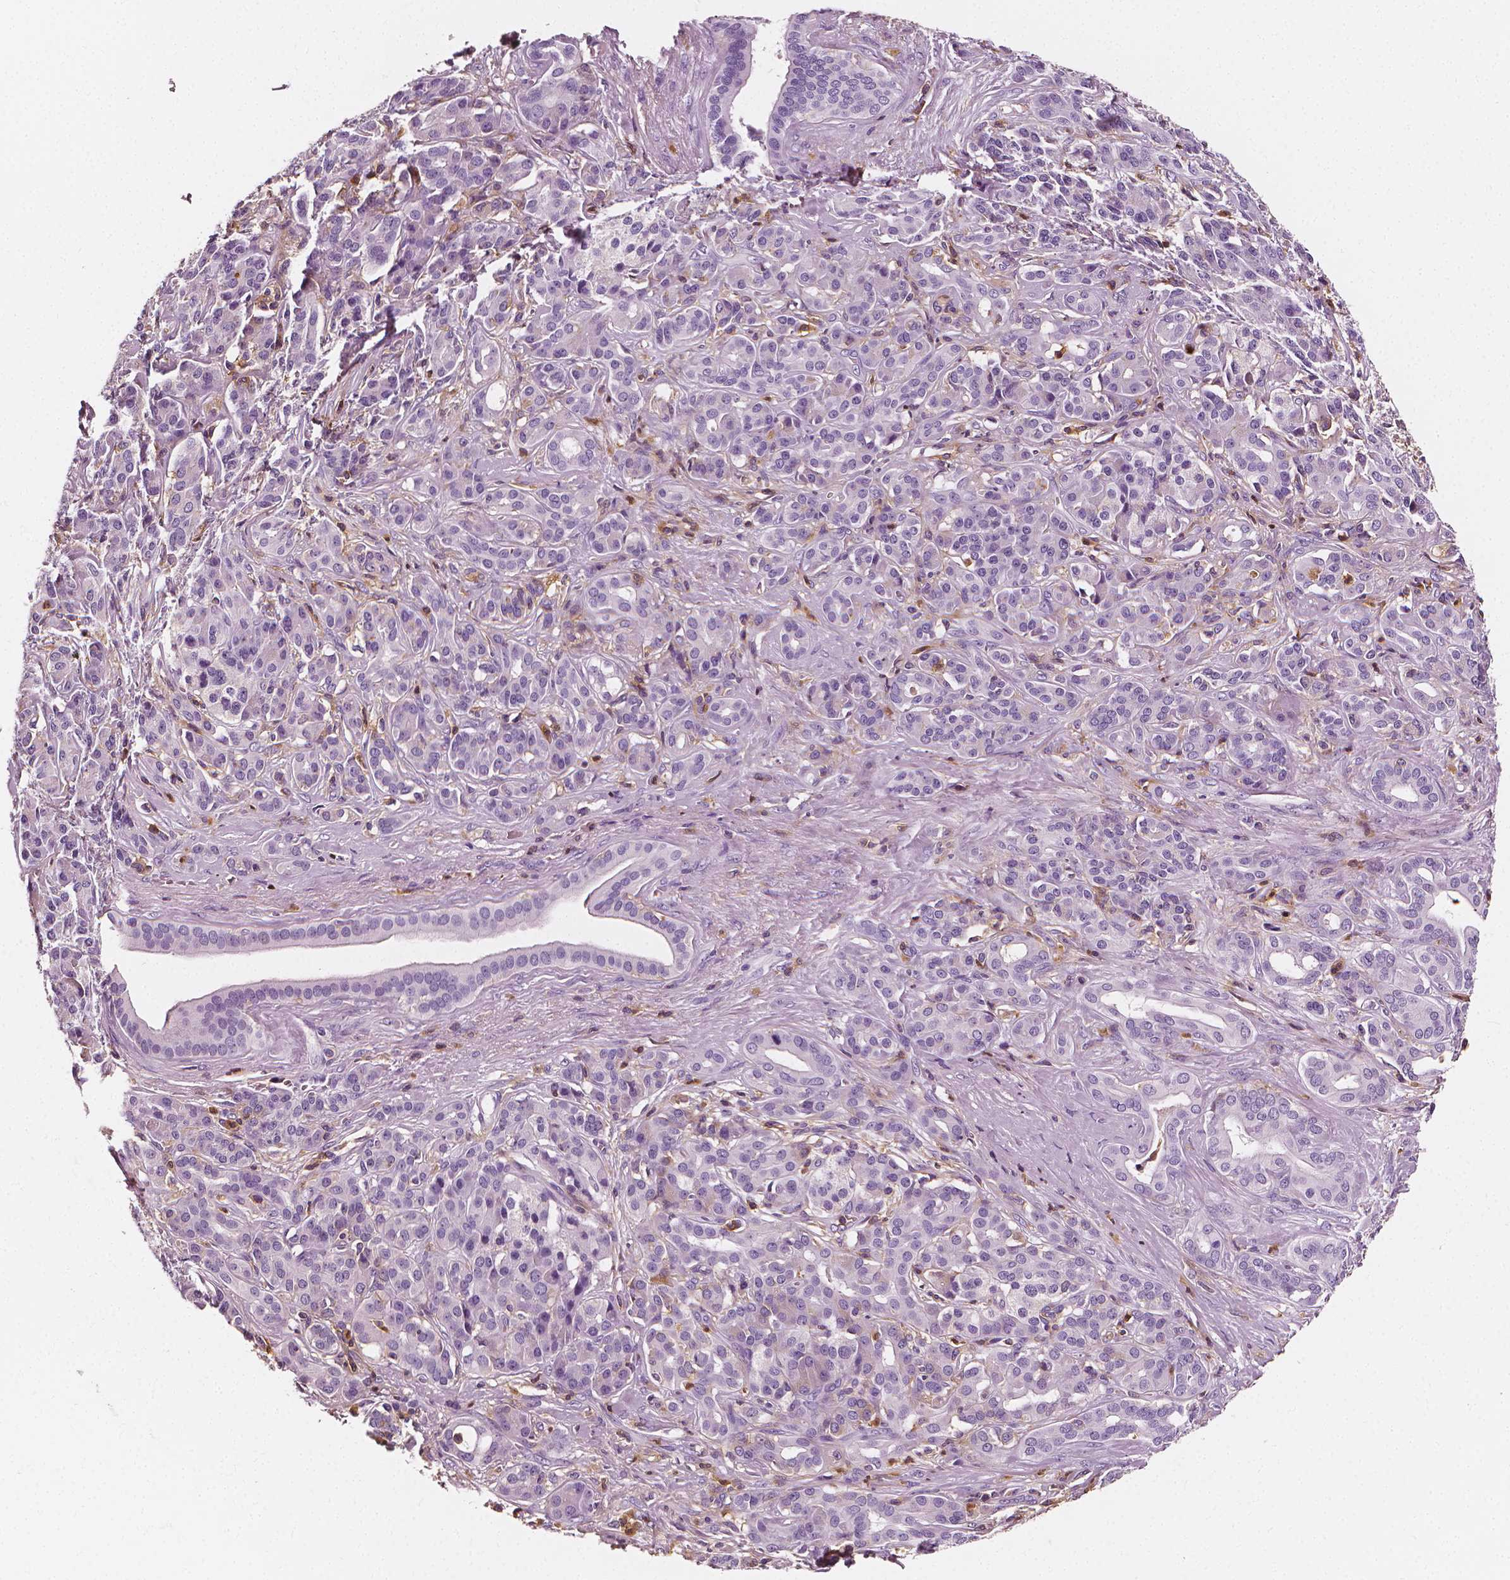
{"staining": {"intensity": "negative", "quantity": "none", "location": "none"}, "tissue": "pancreatic cancer", "cell_type": "Tumor cells", "image_type": "cancer", "snomed": [{"axis": "morphology", "description": "Normal tissue, NOS"}, {"axis": "morphology", "description": "Inflammation, NOS"}, {"axis": "morphology", "description": "Adenocarcinoma, NOS"}, {"axis": "topography", "description": "Pancreas"}], "caption": "A histopathology image of human adenocarcinoma (pancreatic) is negative for staining in tumor cells.", "gene": "PTPRC", "patient": {"sex": "male", "age": 57}}